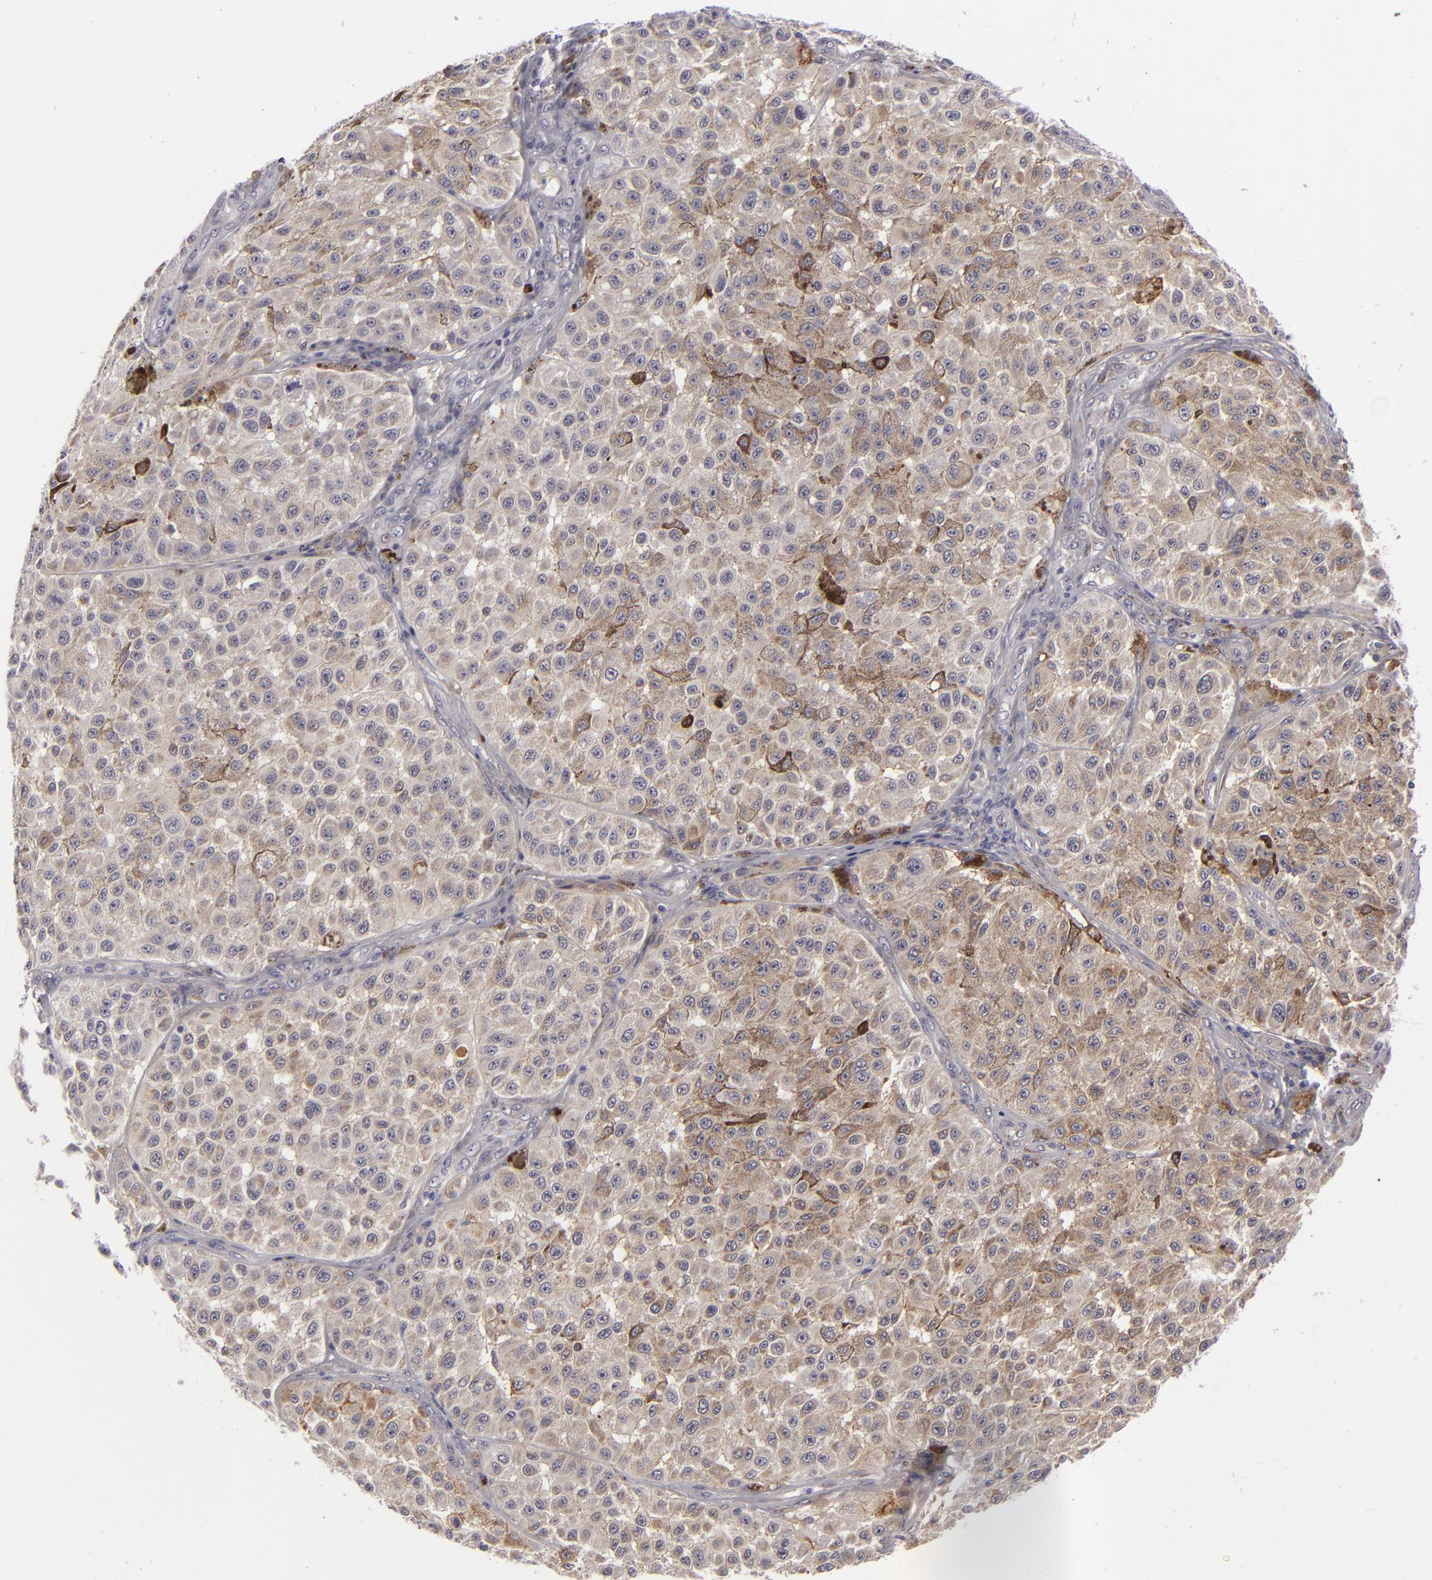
{"staining": {"intensity": "weak", "quantity": "25%-75%", "location": "cytoplasmic/membranous"}, "tissue": "melanoma", "cell_type": "Tumor cells", "image_type": "cancer", "snomed": [{"axis": "morphology", "description": "Malignant melanoma, NOS"}, {"axis": "topography", "description": "Skin"}], "caption": "A micrograph of human melanoma stained for a protein exhibits weak cytoplasmic/membranous brown staining in tumor cells.", "gene": "ALCAM", "patient": {"sex": "female", "age": 64}}